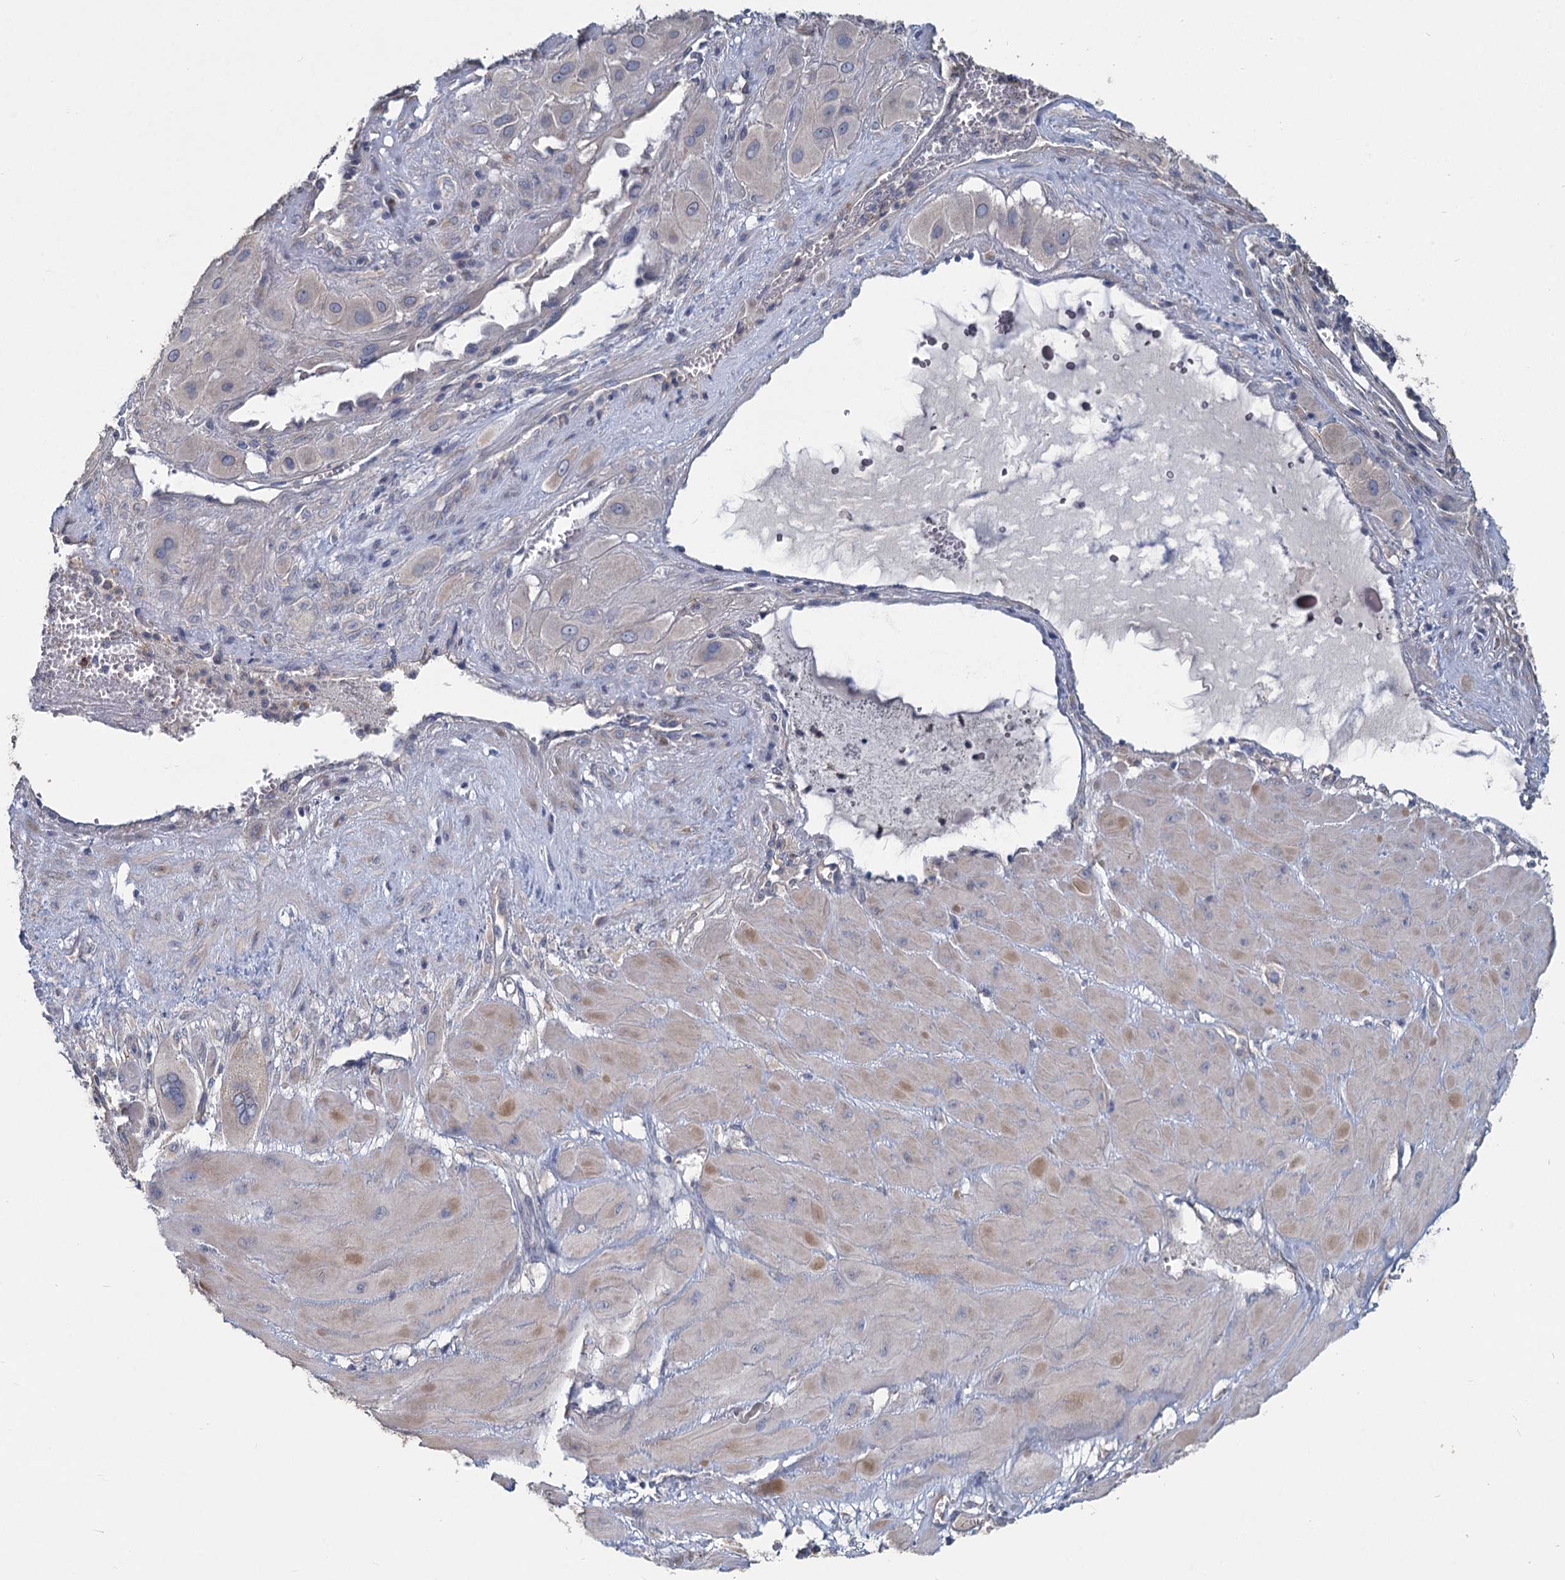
{"staining": {"intensity": "negative", "quantity": "none", "location": "none"}, "tissue": "cervical cancer", "cell_type": "Tumor cells", "image_type": "cancer", "snomed": [{"axis": "morphology", "description": "Squamous cell carcinoma, NOS"}, {"axis": "topography", "description": "Cervix"}], "caption": "Tumor cells are negative for brown protein staining in cervical cancer (squamous cell carcinoma).", "gene": "HES2", "patient": {"sex": "female", "age": 34}}